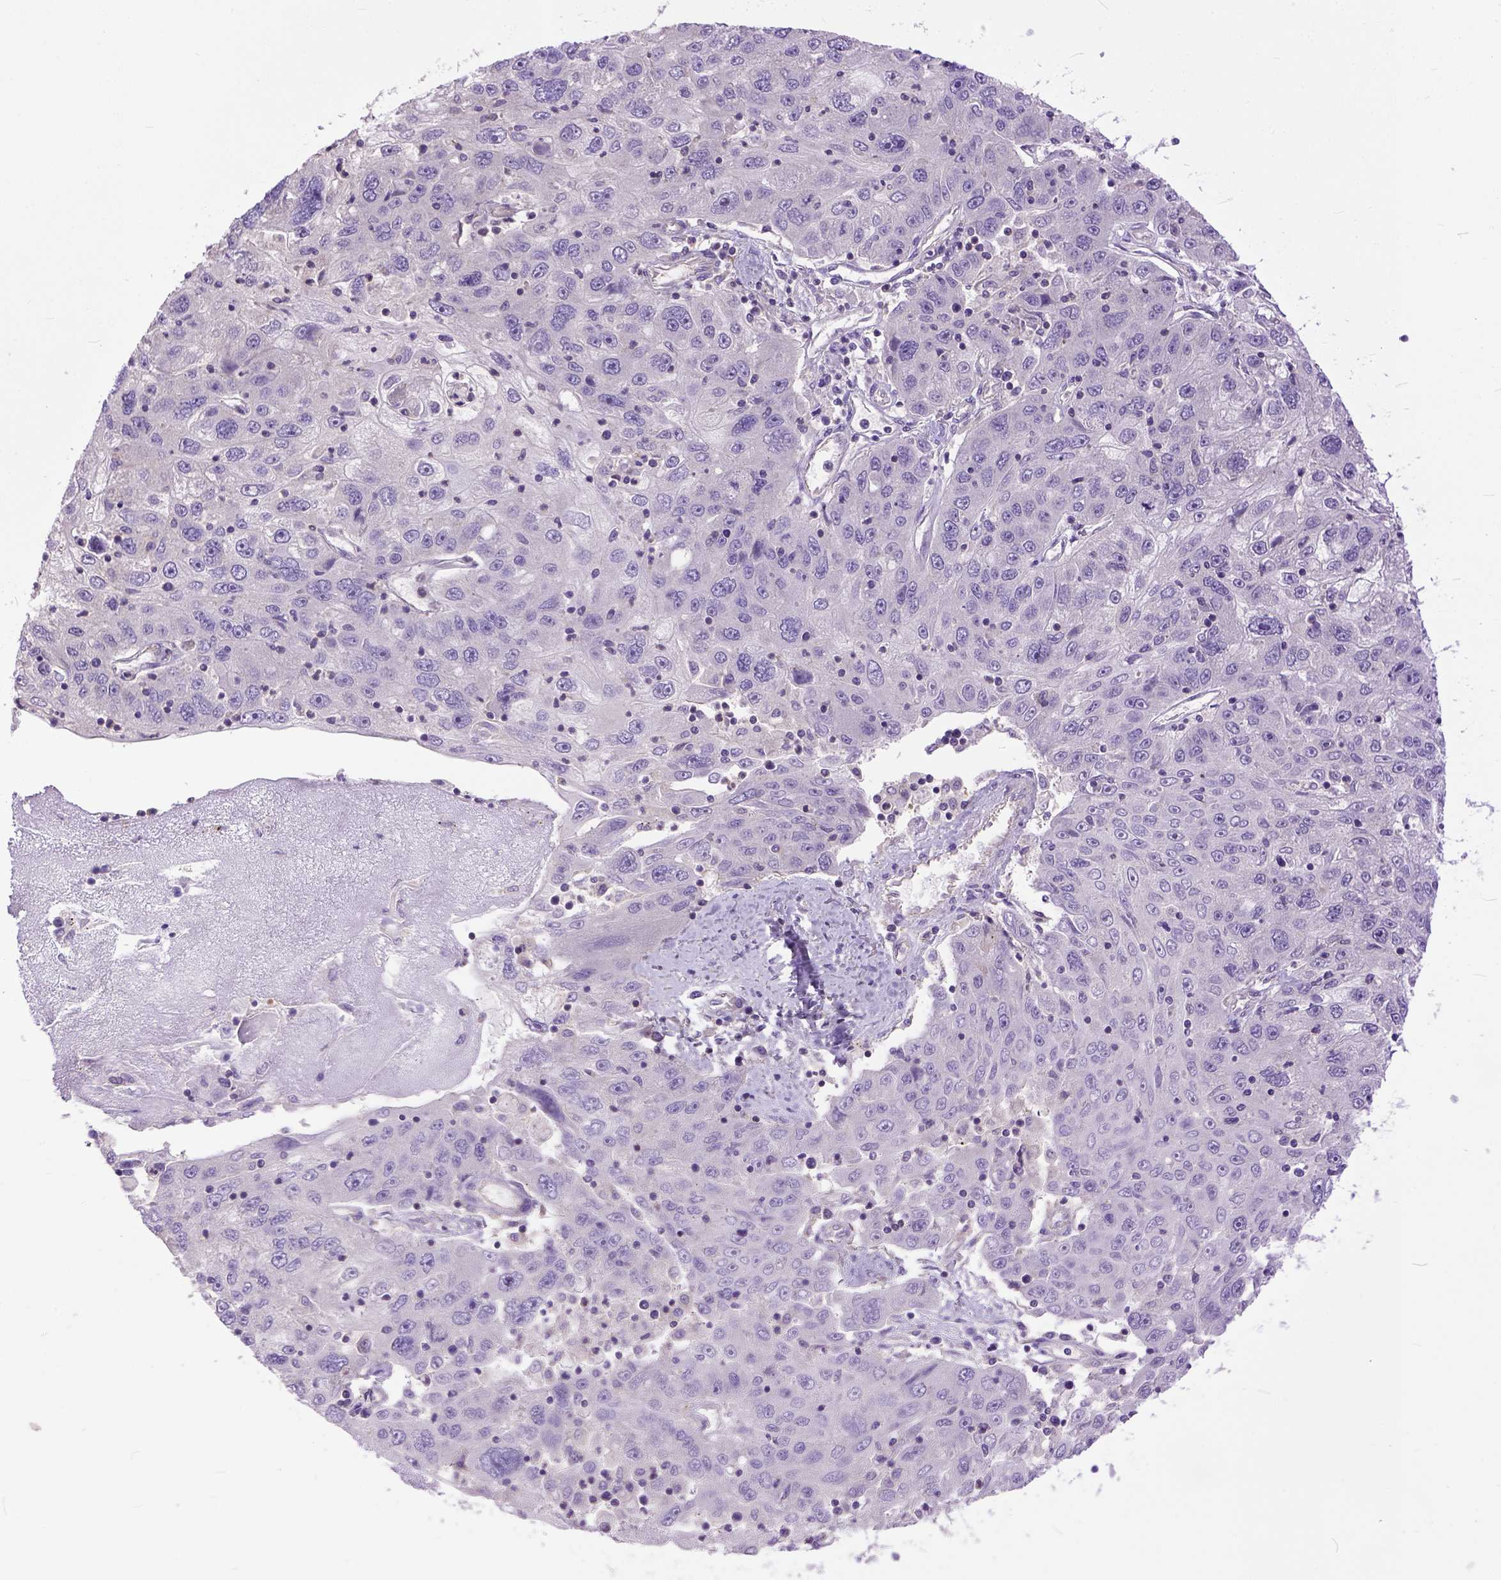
{"staining": {"intensity": "negative", "quantity": "none", "location": "none"}, "tissue": "stomach cancer", "cell_type": "Tumor cells", "image_type": "cancer", "snomed": [{"axis": "morphology", "description": "Adenocarcinoma, NOS"}, {"axis": "topography", "description": "Stomach"}], "caption": "This photomicrograph is of stomach cancer stained with IHC to label a protein in brown with the nuclei are counter-stained blue. There is no positivity in tumor cells. Nuclei are stained in blue.", "gene": "BANF2", "patient": {"sex": "male", "age": 56}}